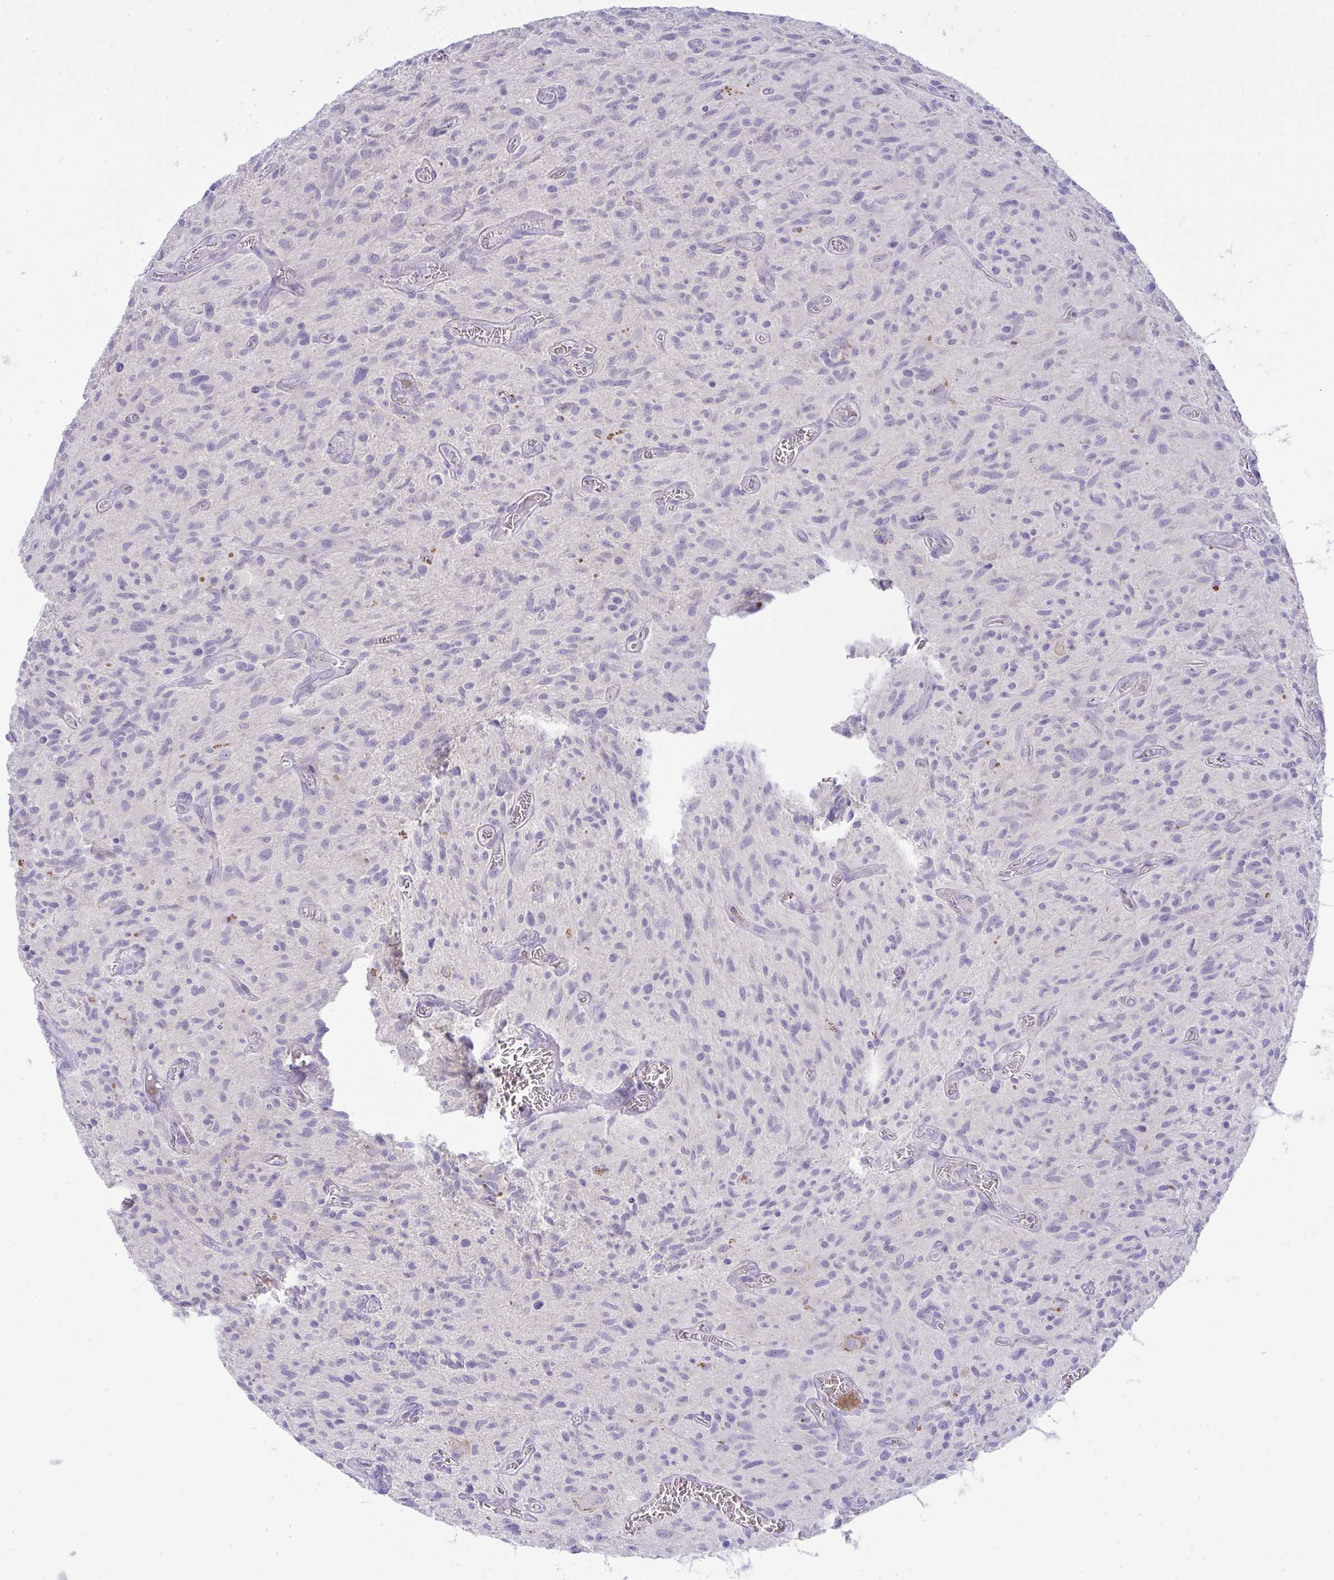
{"staining": {"intensity": "negative", "quantity": "none", "location": "none"}, "tissue": "glioma", "cell_type": "Tumor cells", "image_type": "cancer", "snomed": [{"axis": "morphology", "description": "Glioma, malignant, High grade"}, {"axis": "topography", "description": "Brain"}], "caption": "Immunohistochemistry (IHC) of human malignant high-grade glioma reveals no expression in tumor cells.", "gene": "SPTB", "patient": {"sex": "male", "age": 75}}